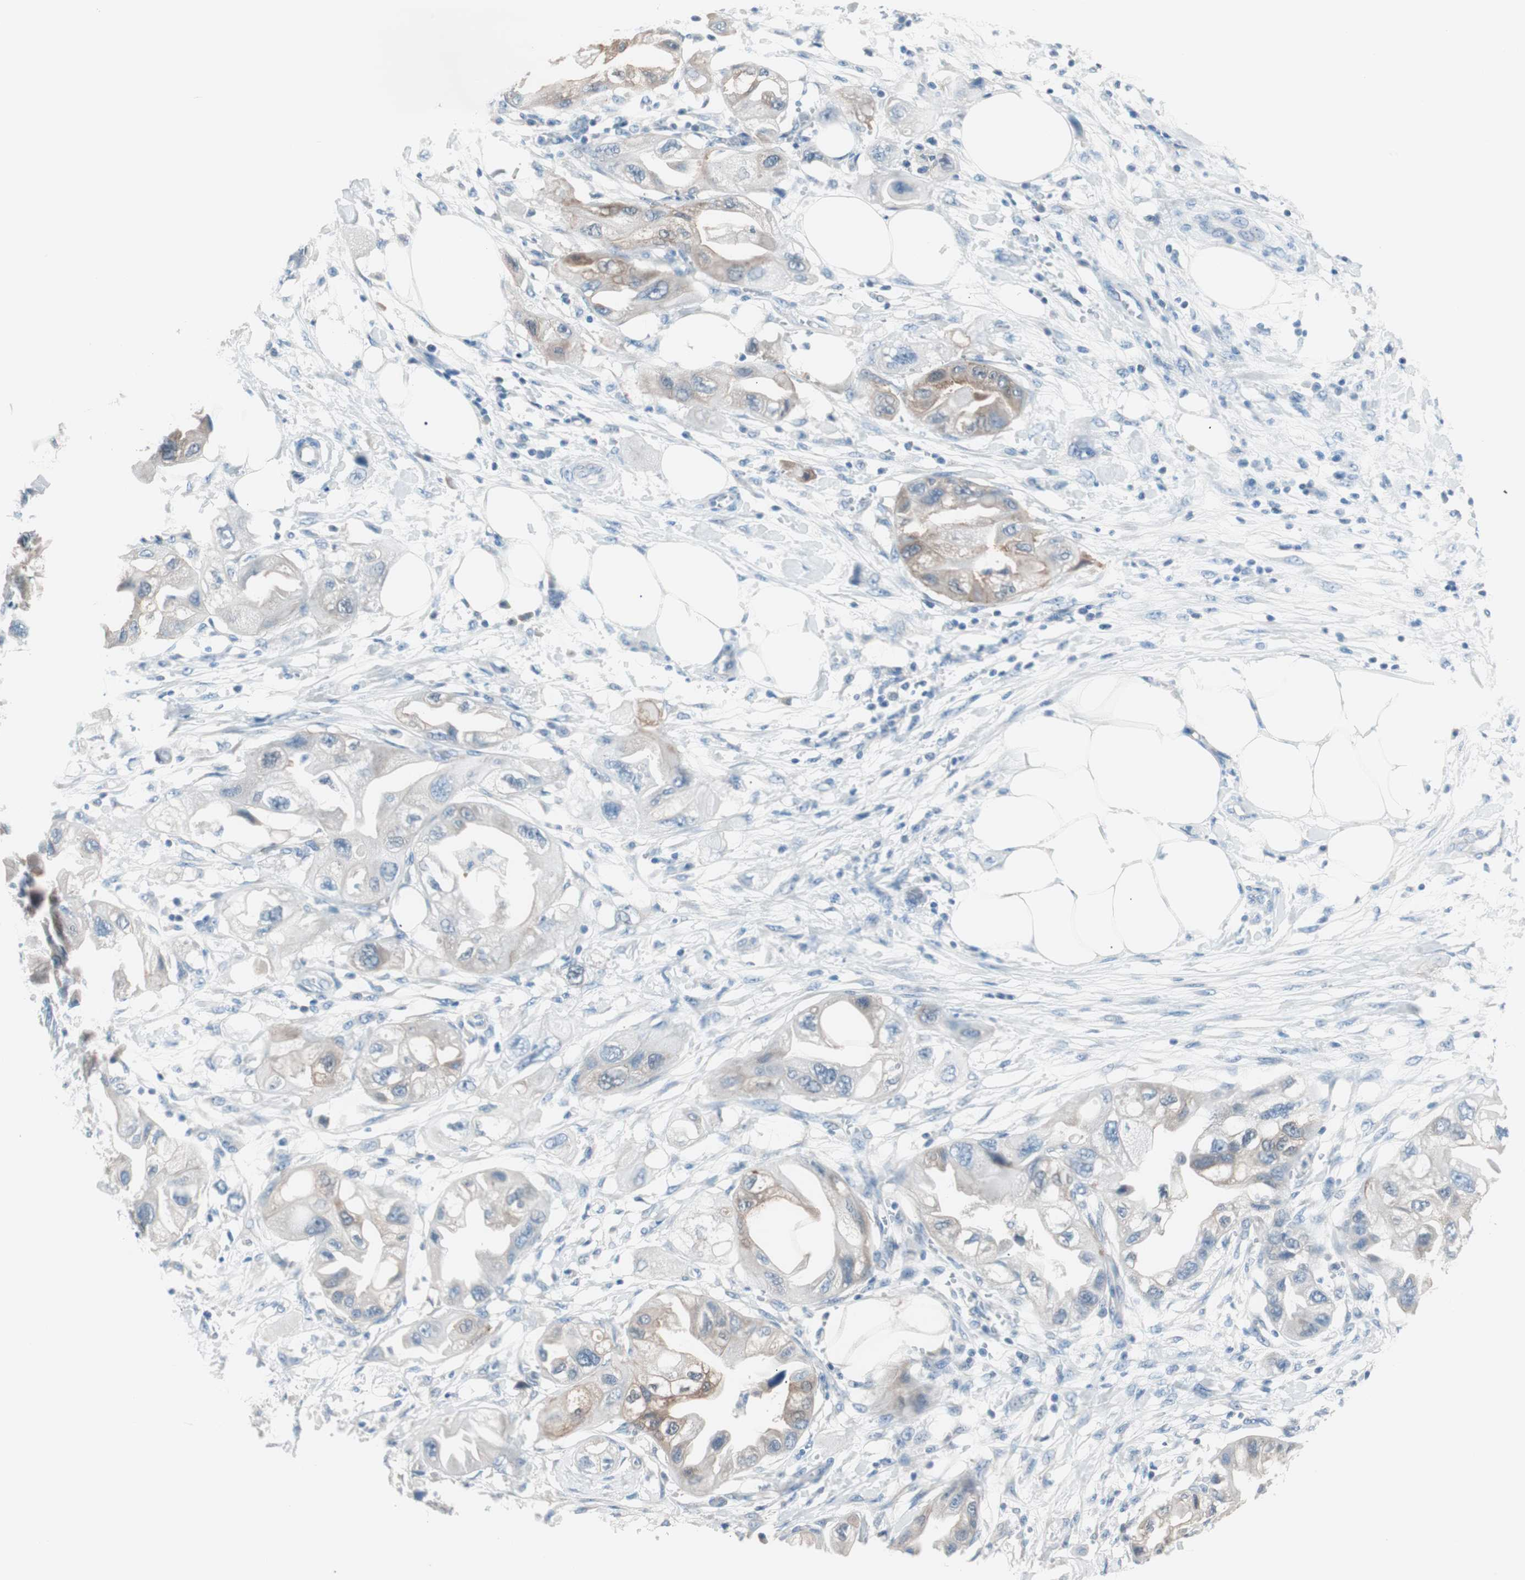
{"staining": {"intensity": "moderate", "quantity": "<25%", "location": "cytoplasmic/membranous"}, "tissue": "endometrial cancer", "cell_type": "Tumor cells", "image_type": "cancer", "snomed": [{"axis": "morphology", "description": "Adenocarcinoma, NOS"}, {"axis": "topography", "description": "Endometrium"}], "caption": "The image shows a brown stain indicating the presence of a protein in the cytoplasmic/membranous of tumor cells in adenocarcinoma (endometrial). The staining was performed using DAB (3,3'-diaminobenzidine), with brown indicating positive protein expression. Nuclei are stained blue with hematoxylin.", "gene": "VIL1", "patient": {"sex": "female", "age": 67}}